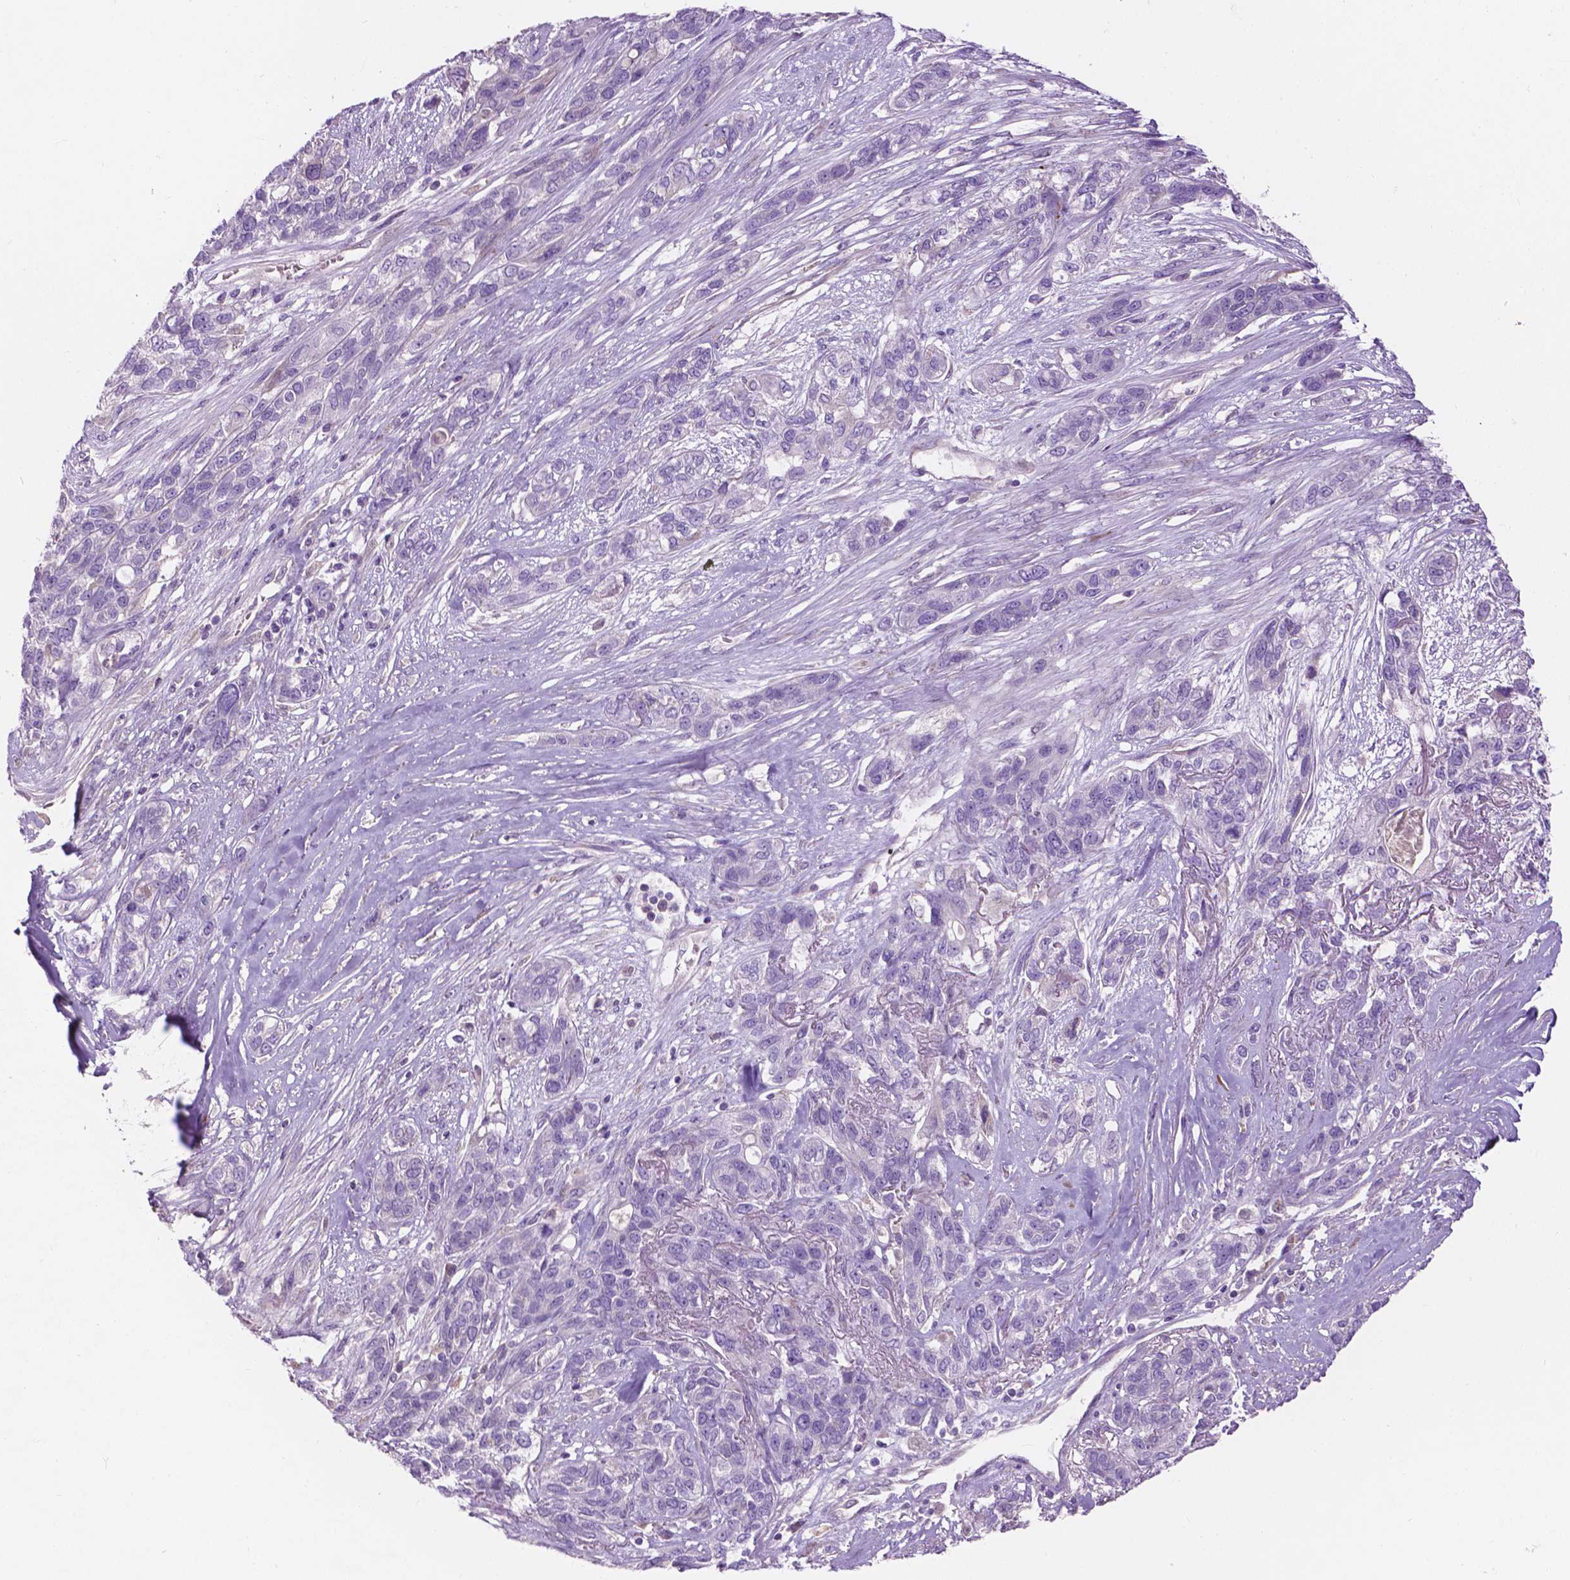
{"staining": {"intensity": "negative", "quantity": "none", "location": "none"}, "tissue": "lung cancer", "cell_type": "Tumor cells", "image_type": "cancer", "snomed": [{"axis": "morphology", "description": "Squamous cell carcinoma, NOS"}, {"axis": "topography", "description": "Lung"}], "caption": "A high-resolution photomicrograph shows immunohistochemistry (IHC) staining of lung squamous cell carcinoma, which displays no significant expression in tumor cells. (DAB (3,3'-diaminobenzidine) immunohistochemistry, high magnification).", "gene": "NOXO1", "patient": {"sex": "female", "age": 70}}